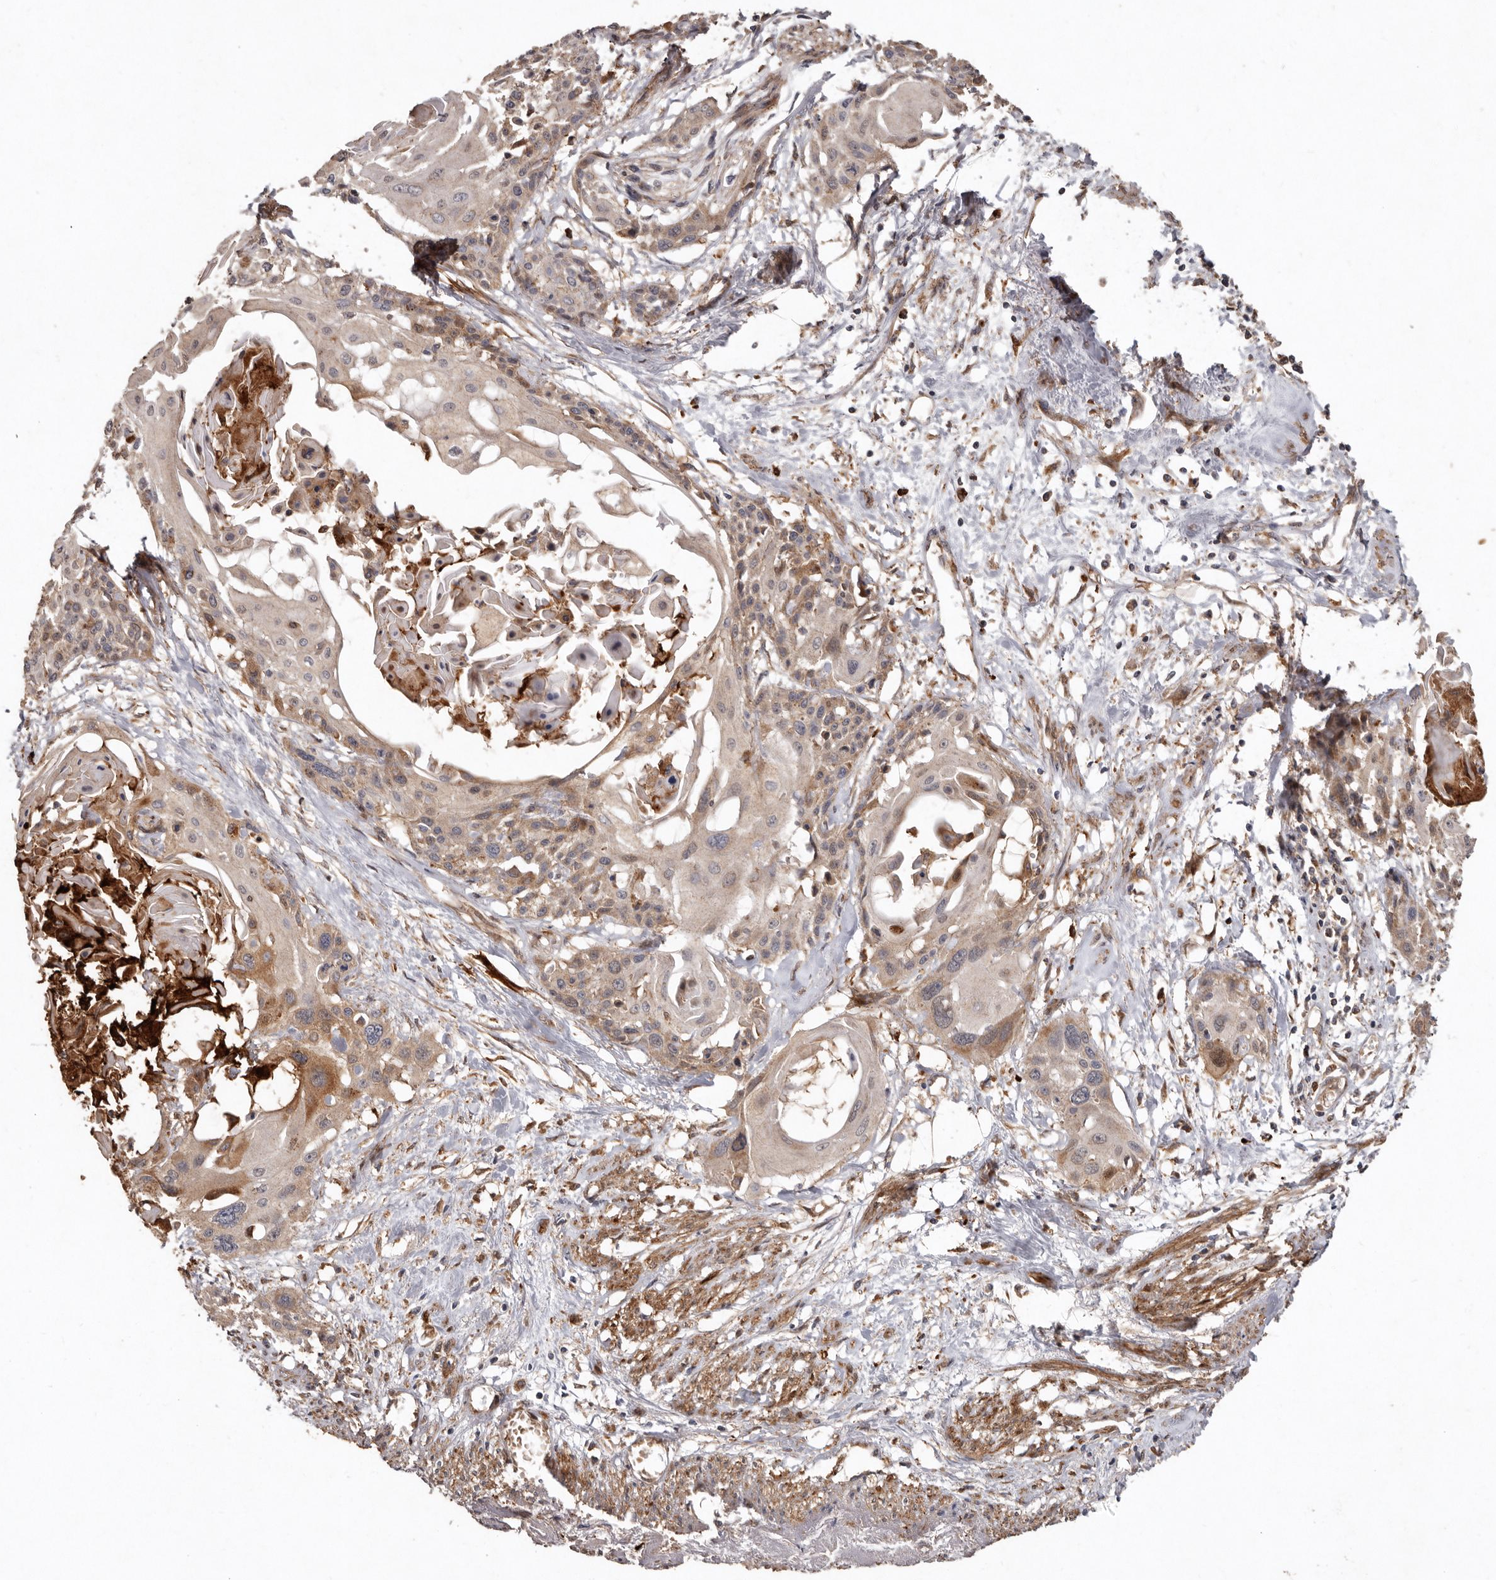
{"staining": {"intensity": "moderate", "quantity": "<25%", "location": "cytoplasmic/membranous"}, "tissue": "cervical cancer", "cell_type": "Tumor cells", "image_type": "cancer", "snomed": [{"axis": "morphology", "description": "Squamous cell carcinoma, NOS"}, {"axis": "topography", "description": "Cervix"}], "caption": "DAB immunohistochemical staining of human cervical squamous cell carcinoma reveals moderate cytoplasmic/membranous protein expression in about <25% of tumor cells. (brown staining indicates protein expression, while blue staining denotes nuclei).", "gene": "GOT1L1", "patient": {"sex": "female", "age": 57}}